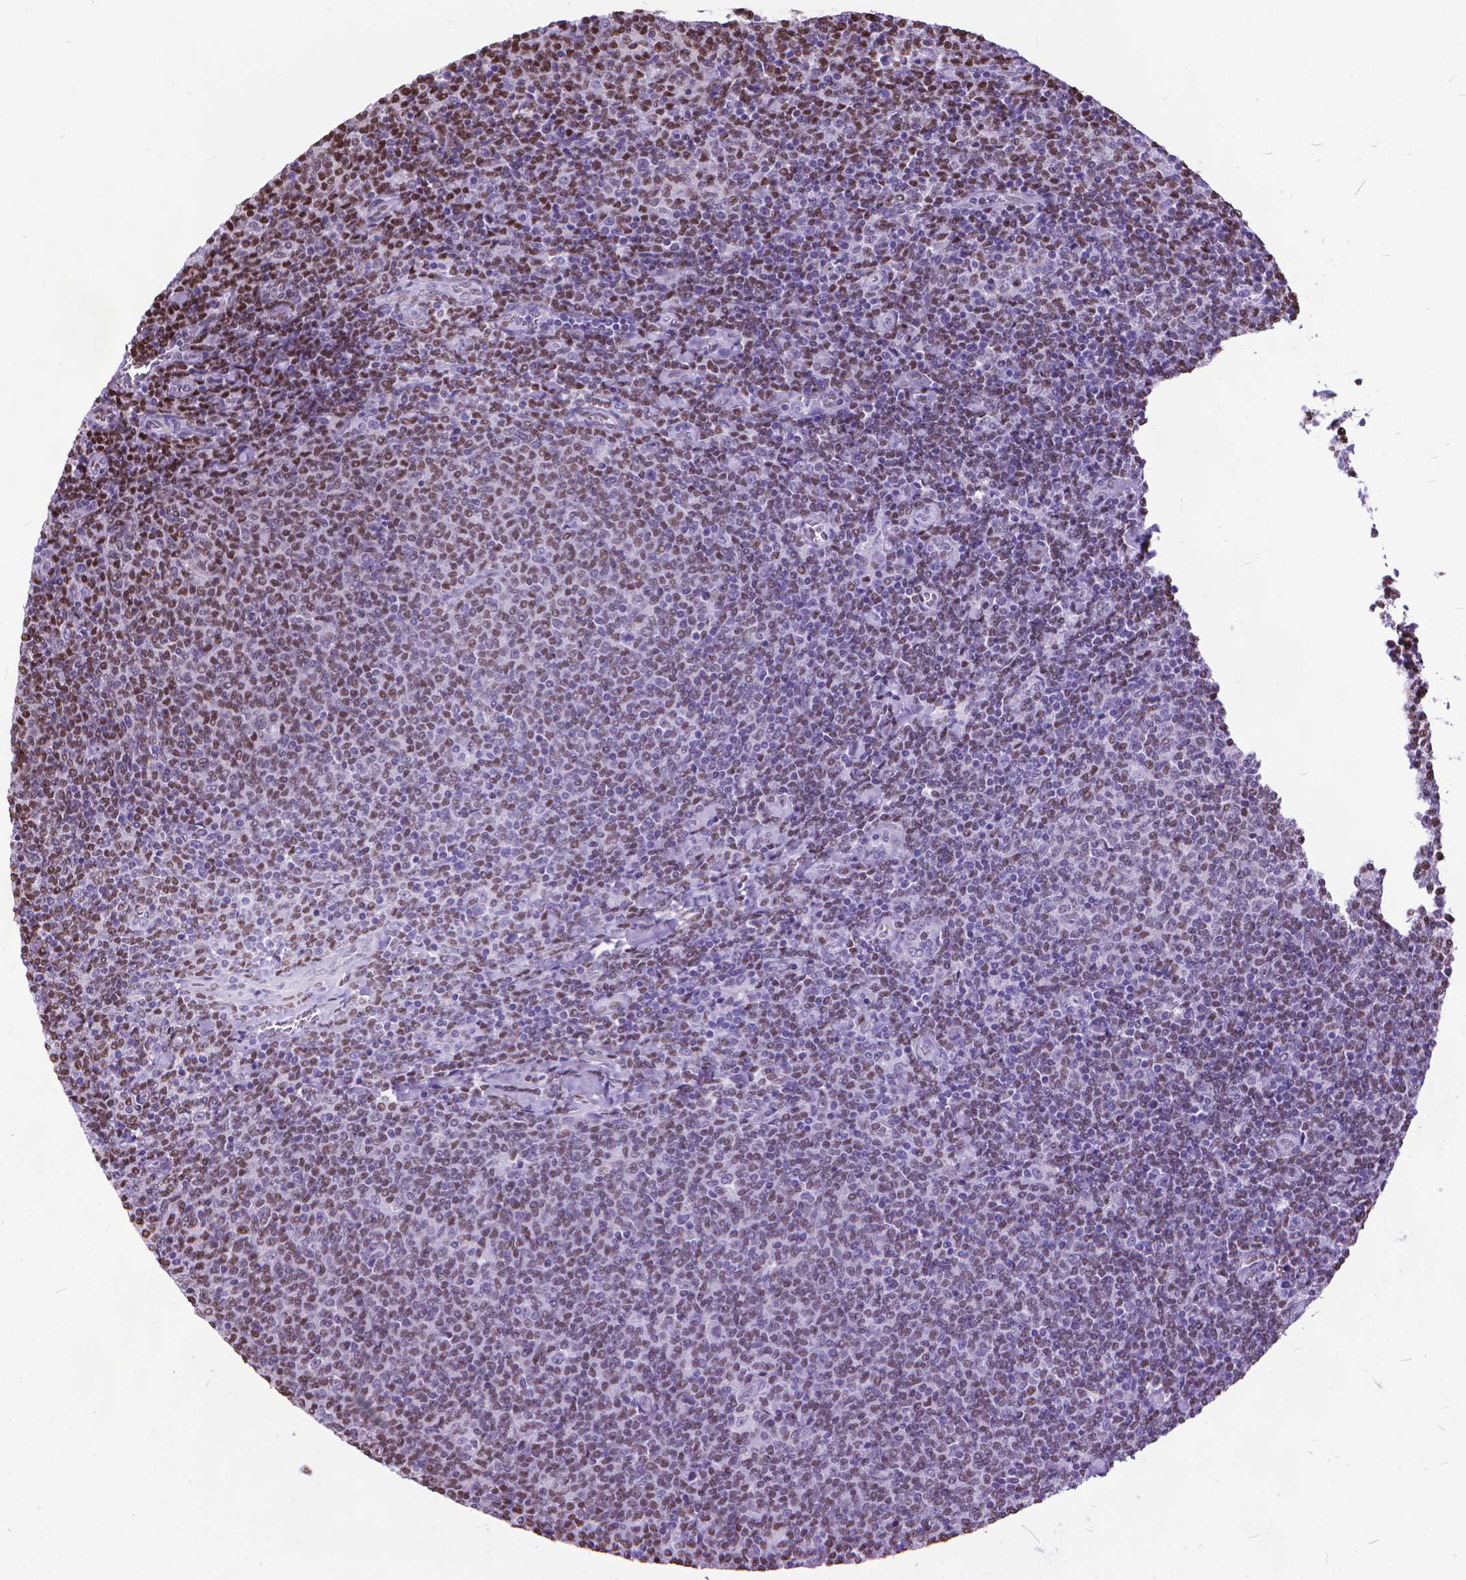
{"staining": {"intensity": "moderate", "quantity": "25%-75%", "location": "nuclear"}, "tissue": "lymphoma", "cell_type": "Tumor cells", "image_type": "cancer", "snomed": [{"axis": "morphology", "description": "Malignant lymphoma, non-Hodgkin's type, Low grade"}, {"axis": "topography", "description": "Lymph node"}], "caption": "Protein staining by immunohistochemistry displays moderate nuclear expression in about 25%-75% of tumor cells in lymphoma.", "gene": "POLE4", "patient": {"sex": "male", "age": 52}}